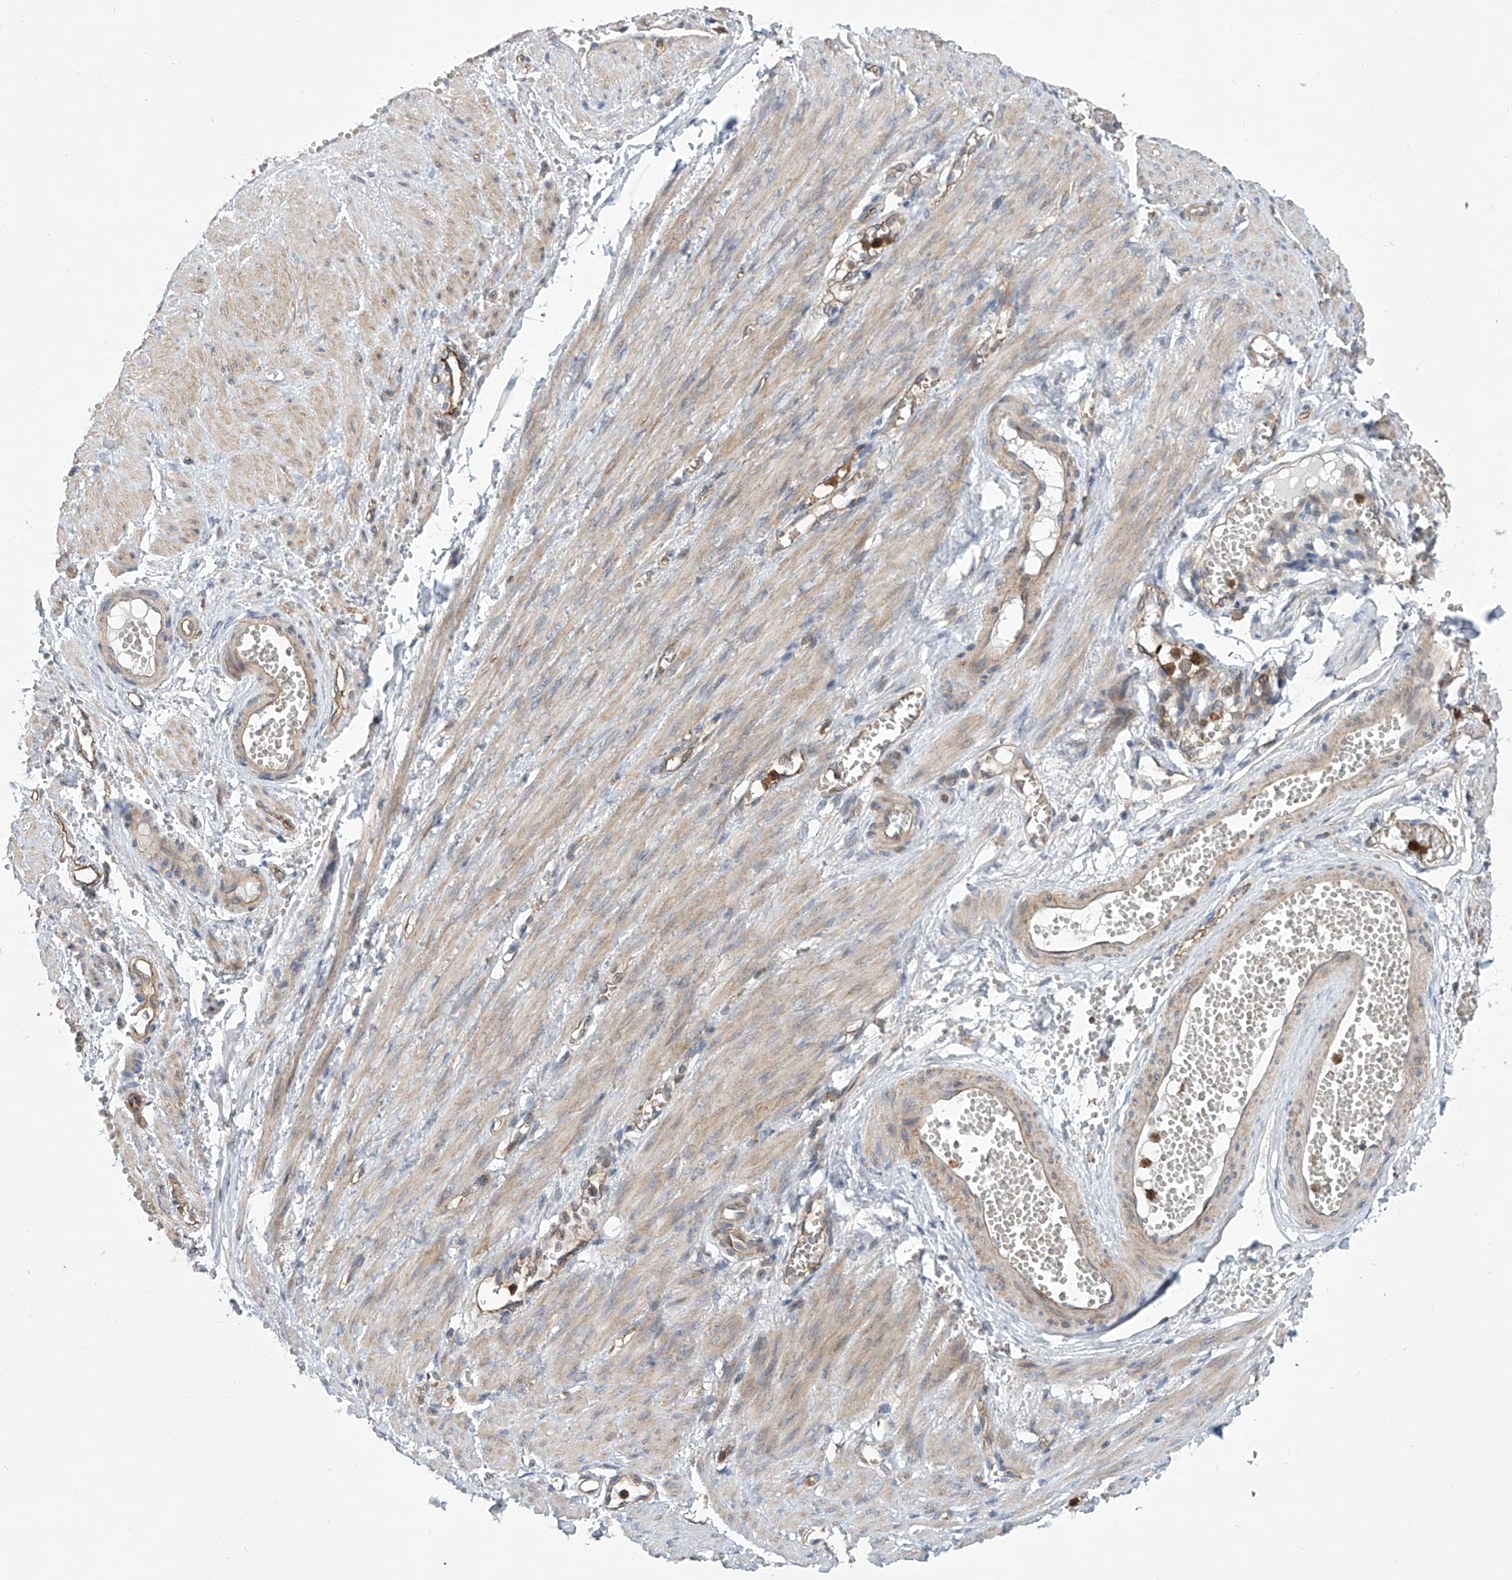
{"staining": {"intensity": "moderate", "quantity": ">75%", "location": "cytoplasmic/membranous"}, "tissue": "adipose tissue", "cell_type": "Adipocytes", "image_type": "normal", "snomed": [{"axis": "morphology", "description": "Normal tissue, NOS"}, {"axis": "topography", "description": "Smooth muscle"}, {"axis": "topography", "description": "Peripheral nerve tissue"}], "caption": "Adipocytes exhibit medium levels of moderate cytoplasmic/membranous positivity in about >75% of cells in unremarkable adipose tissue. The staining is performed using DAB (3,3'-diaminobenzidine) brown chromogen to label protein expression. The nuclei are counter-stained blue using hematoxylin.", "gene": "EIF2D", "patient": {"sex": "female", "age": 39}}